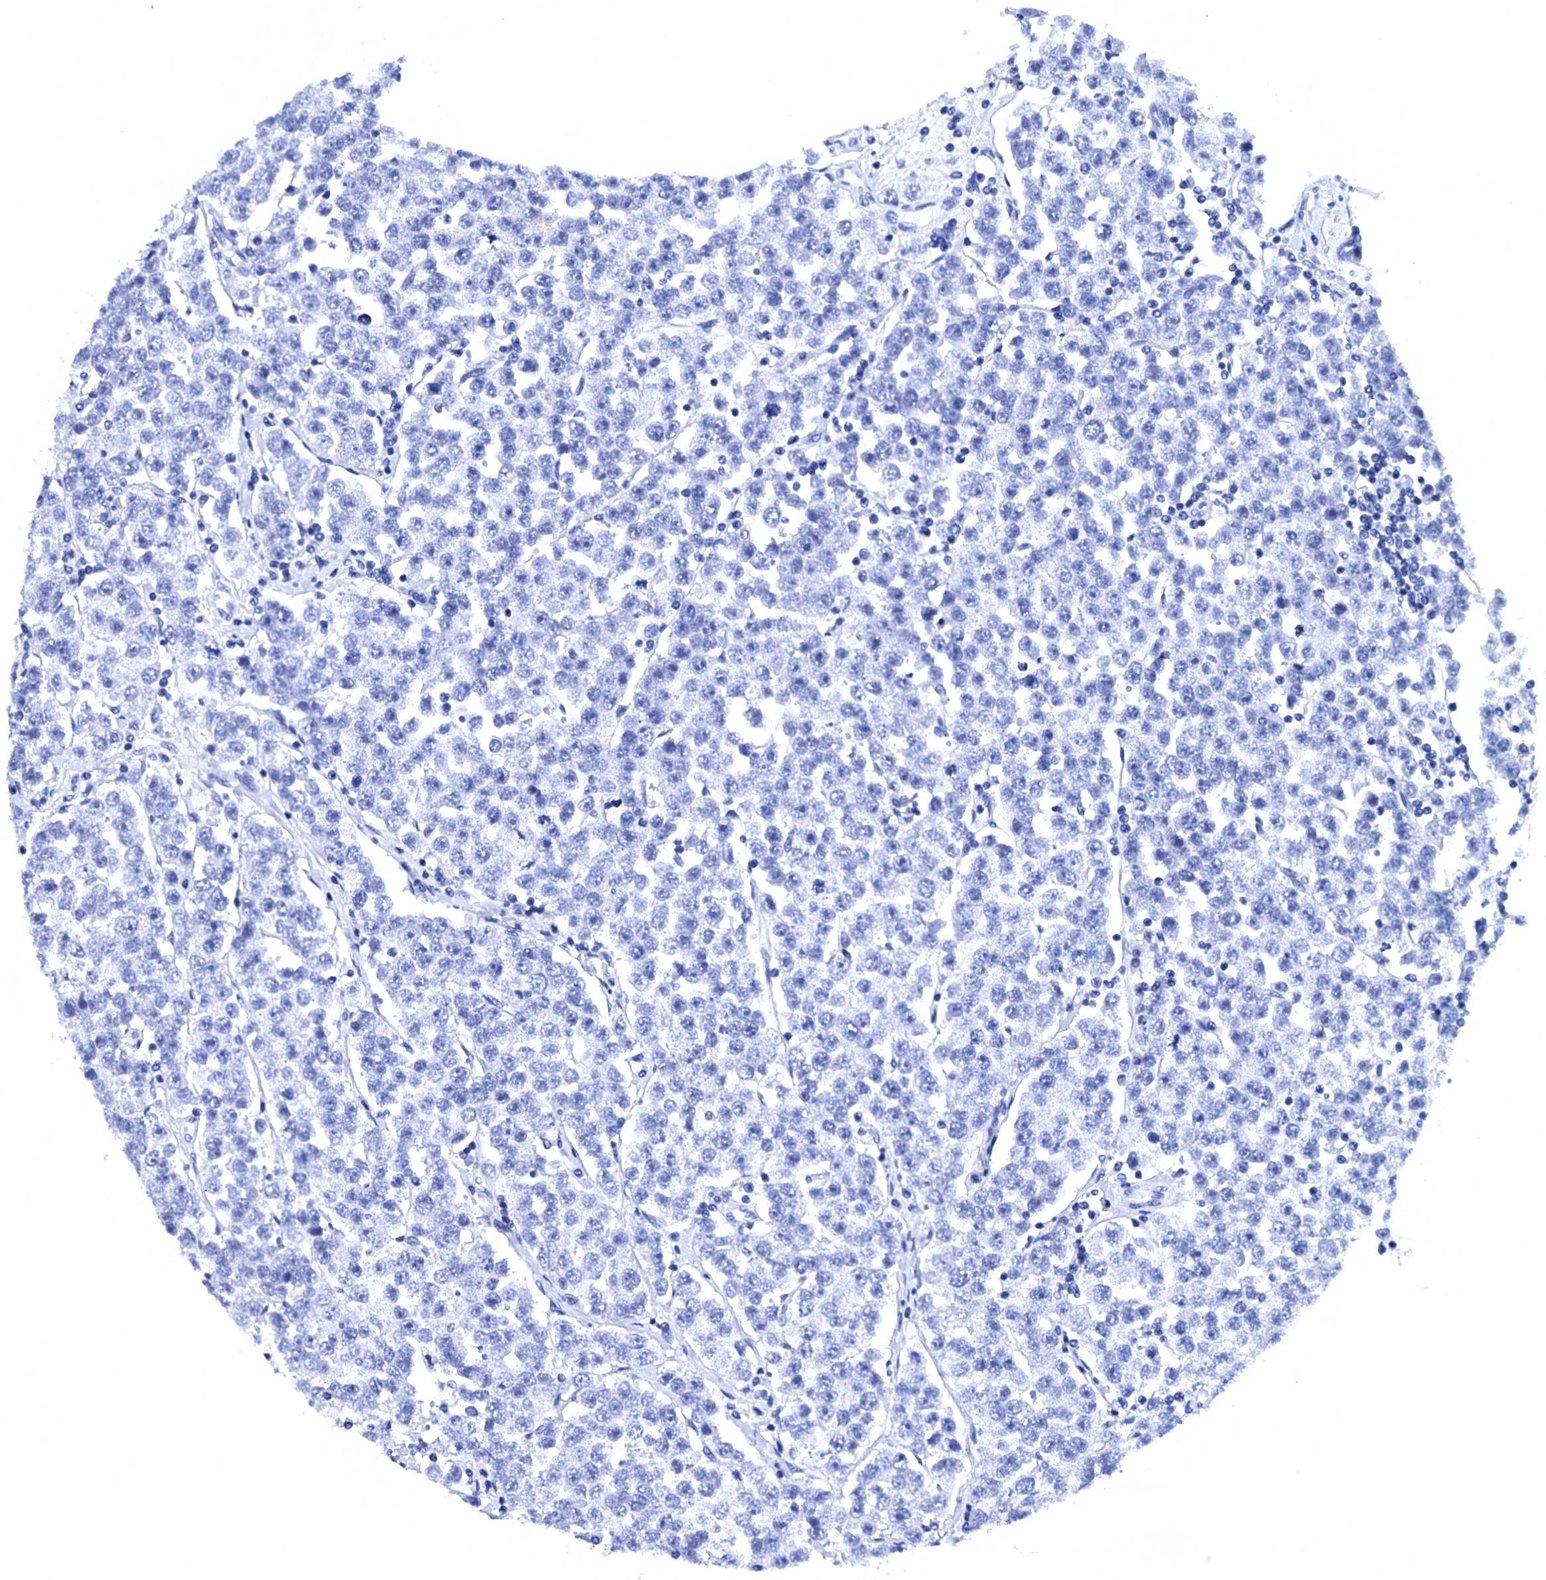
{"staining": {"intensity": "negative", "quantity": "none", "location": "none"}, "tissue": "testis cancer", "cell_type": "Tumor cells", "image_type": "cancer", "snomed": [{"axis": "morphology", "description": "Seminoma, NOS"}, {"axis": "topography", "description": "Testis"}], "caption": "Micrograph shows no significant protein expression in tumor cells of testis seminoma.", "gene": "MYBPC3", "patient": {"sex": "male", "age": 28}}